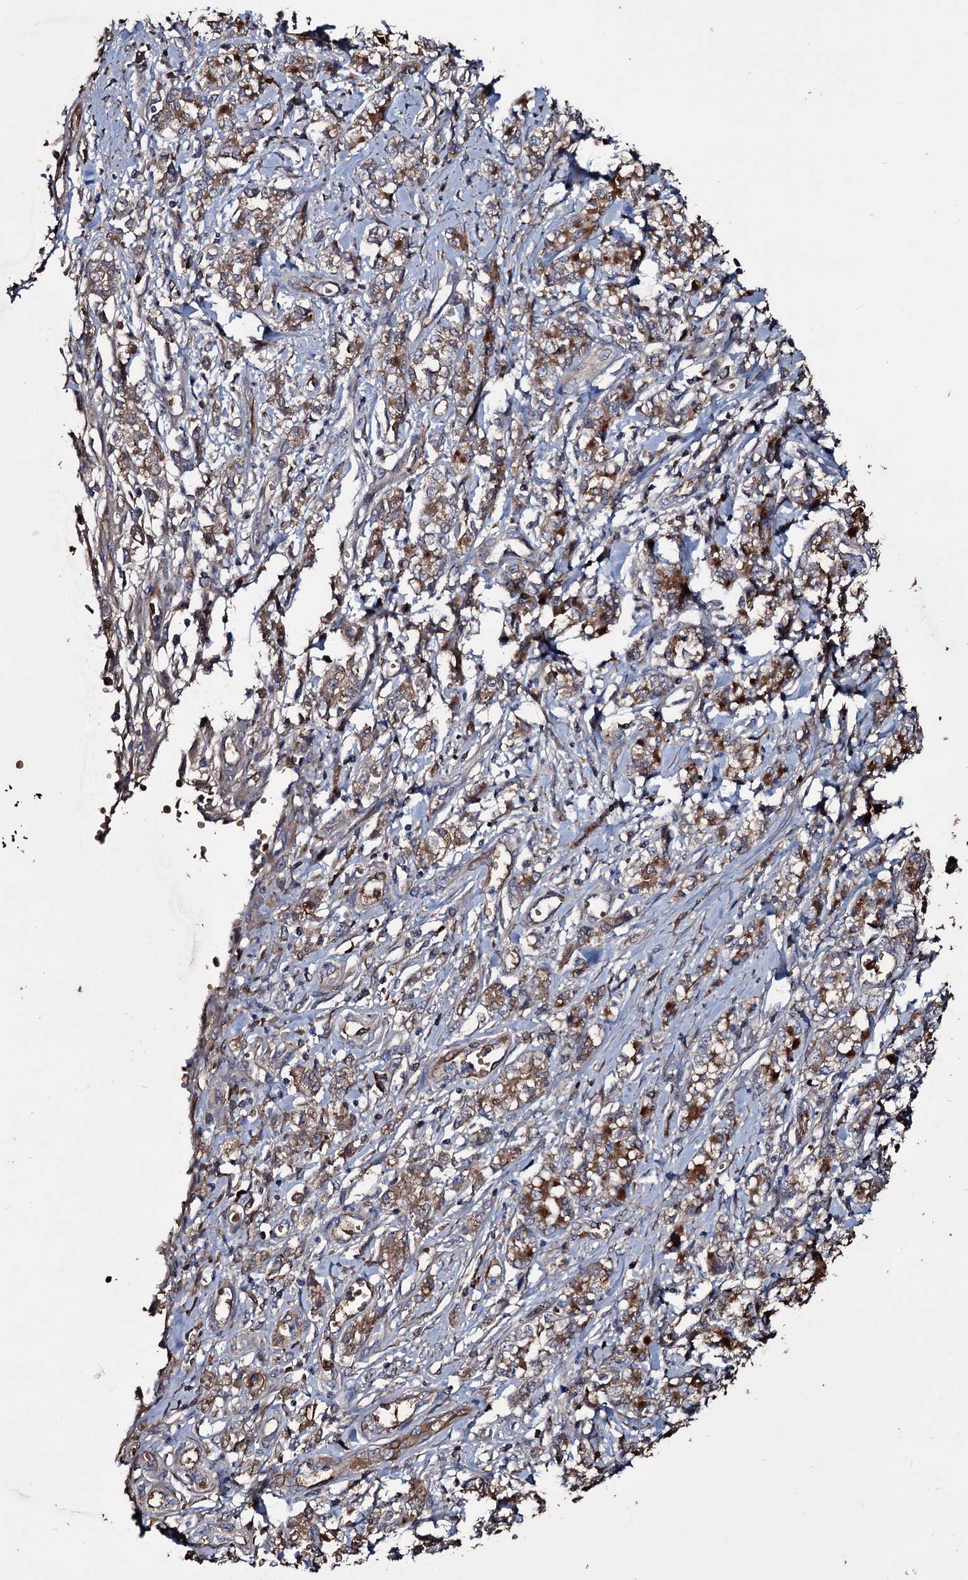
{"staining": {"intensity": "moderate", "quantity": ">75%", "location": "cytoplasmic/membranous"}, "tissue": "stomach cancer", "cell_type": "Tumor cells", "image_type": "cancer", "snomed": [{"axis": "morphology", "description": "Adenocarcinoma, NOS"}, {"axis": "topography", "description": "Stomach"}], "caption": "This micrograph displays immunohistochemistry staining of human stomach adenocarcinoma, with medium moderate cytoplasmic/membranous staining in about >75% of tumor cells.", "gene": "ZSWIM8", "patient": {"sex": "female", "age": 76}}